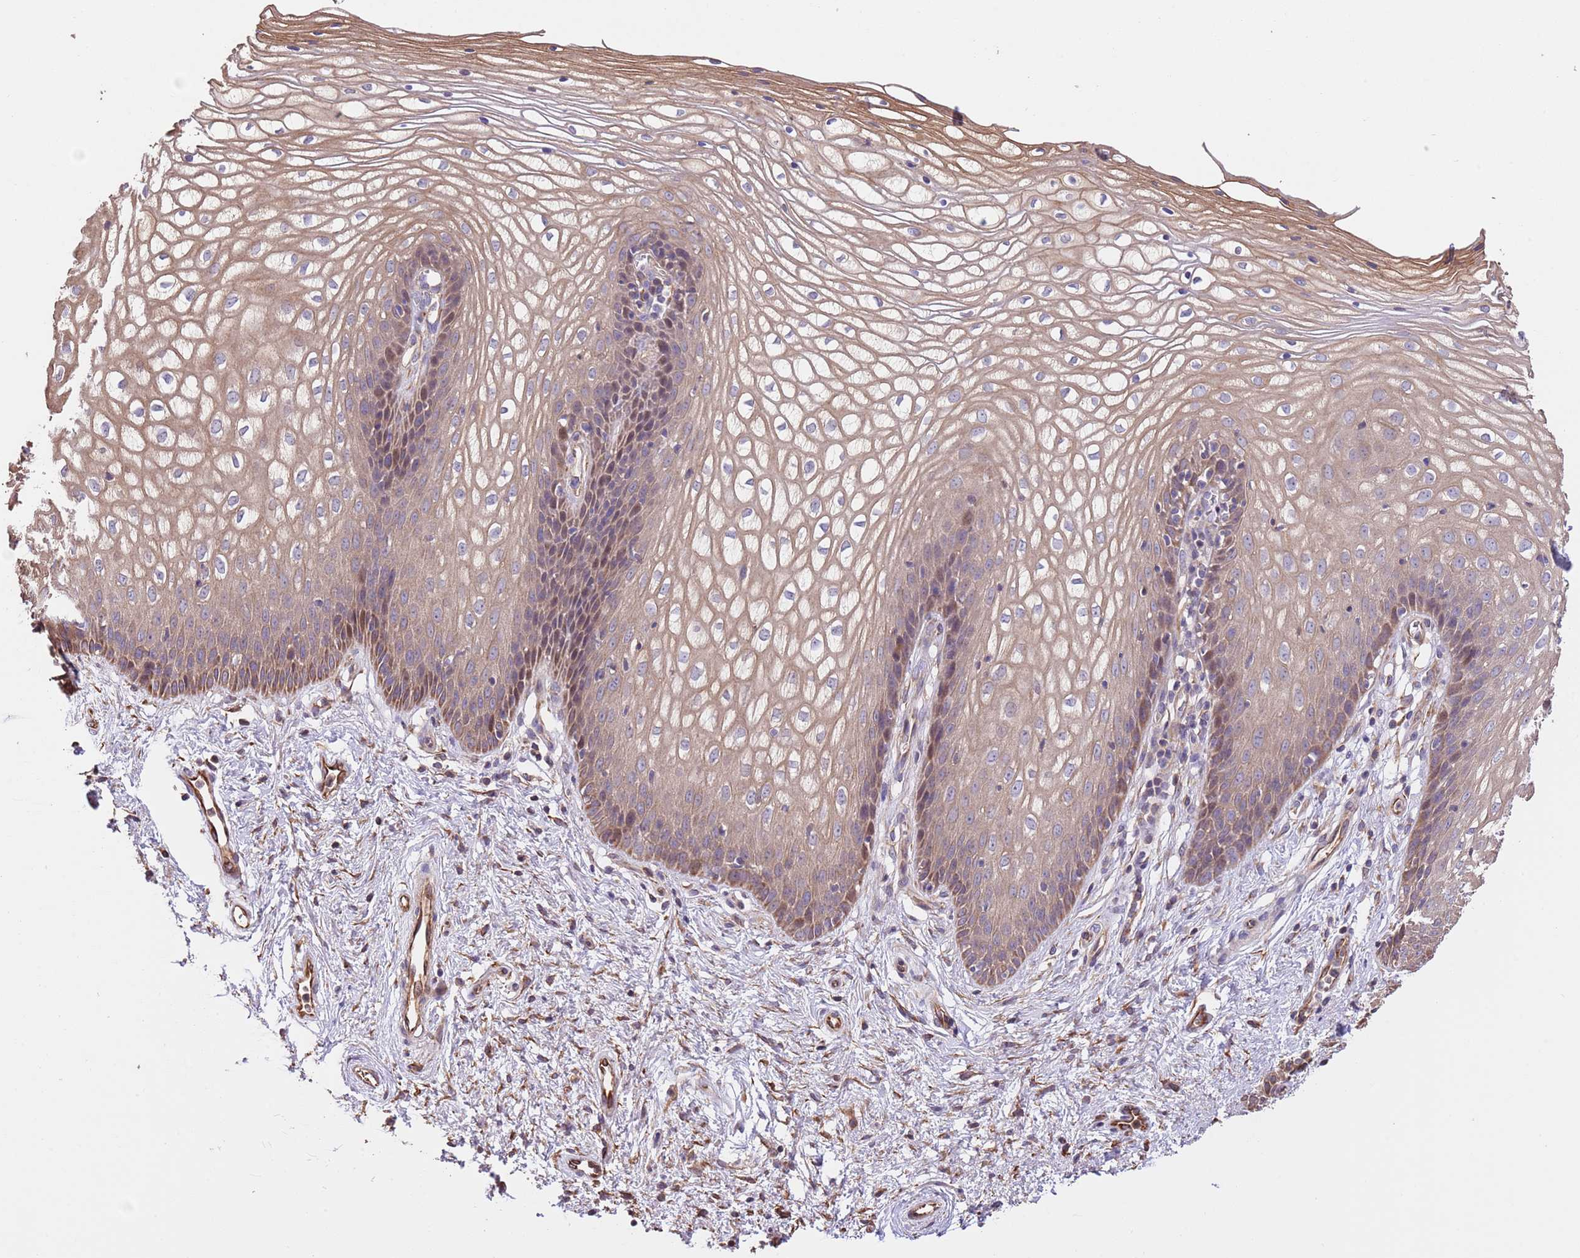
{"staining": {"intensity": "moderate", "quantity": "<25%", "location": "cytoplasmic/membranous"}, "tissue": "vagina", "cell_type": "Squamous epithelial cells", "image_type": "normal", "snomed": [{"axis": "morphology", "description": "Normal tissue, NOS"}, {"axis": "topography", "description": "Vagina"}], "caption": "The histopathology image reveals staining of benign vagina, revealing moderate cytoplasmic/membranous protein staining (brown color) within squamous epithelial cells. (brown staining indicates protein expression, while blue staining denotes nuclei).", "gene": "FAM89B", "patient": {"sex": "female", "age": 34}}